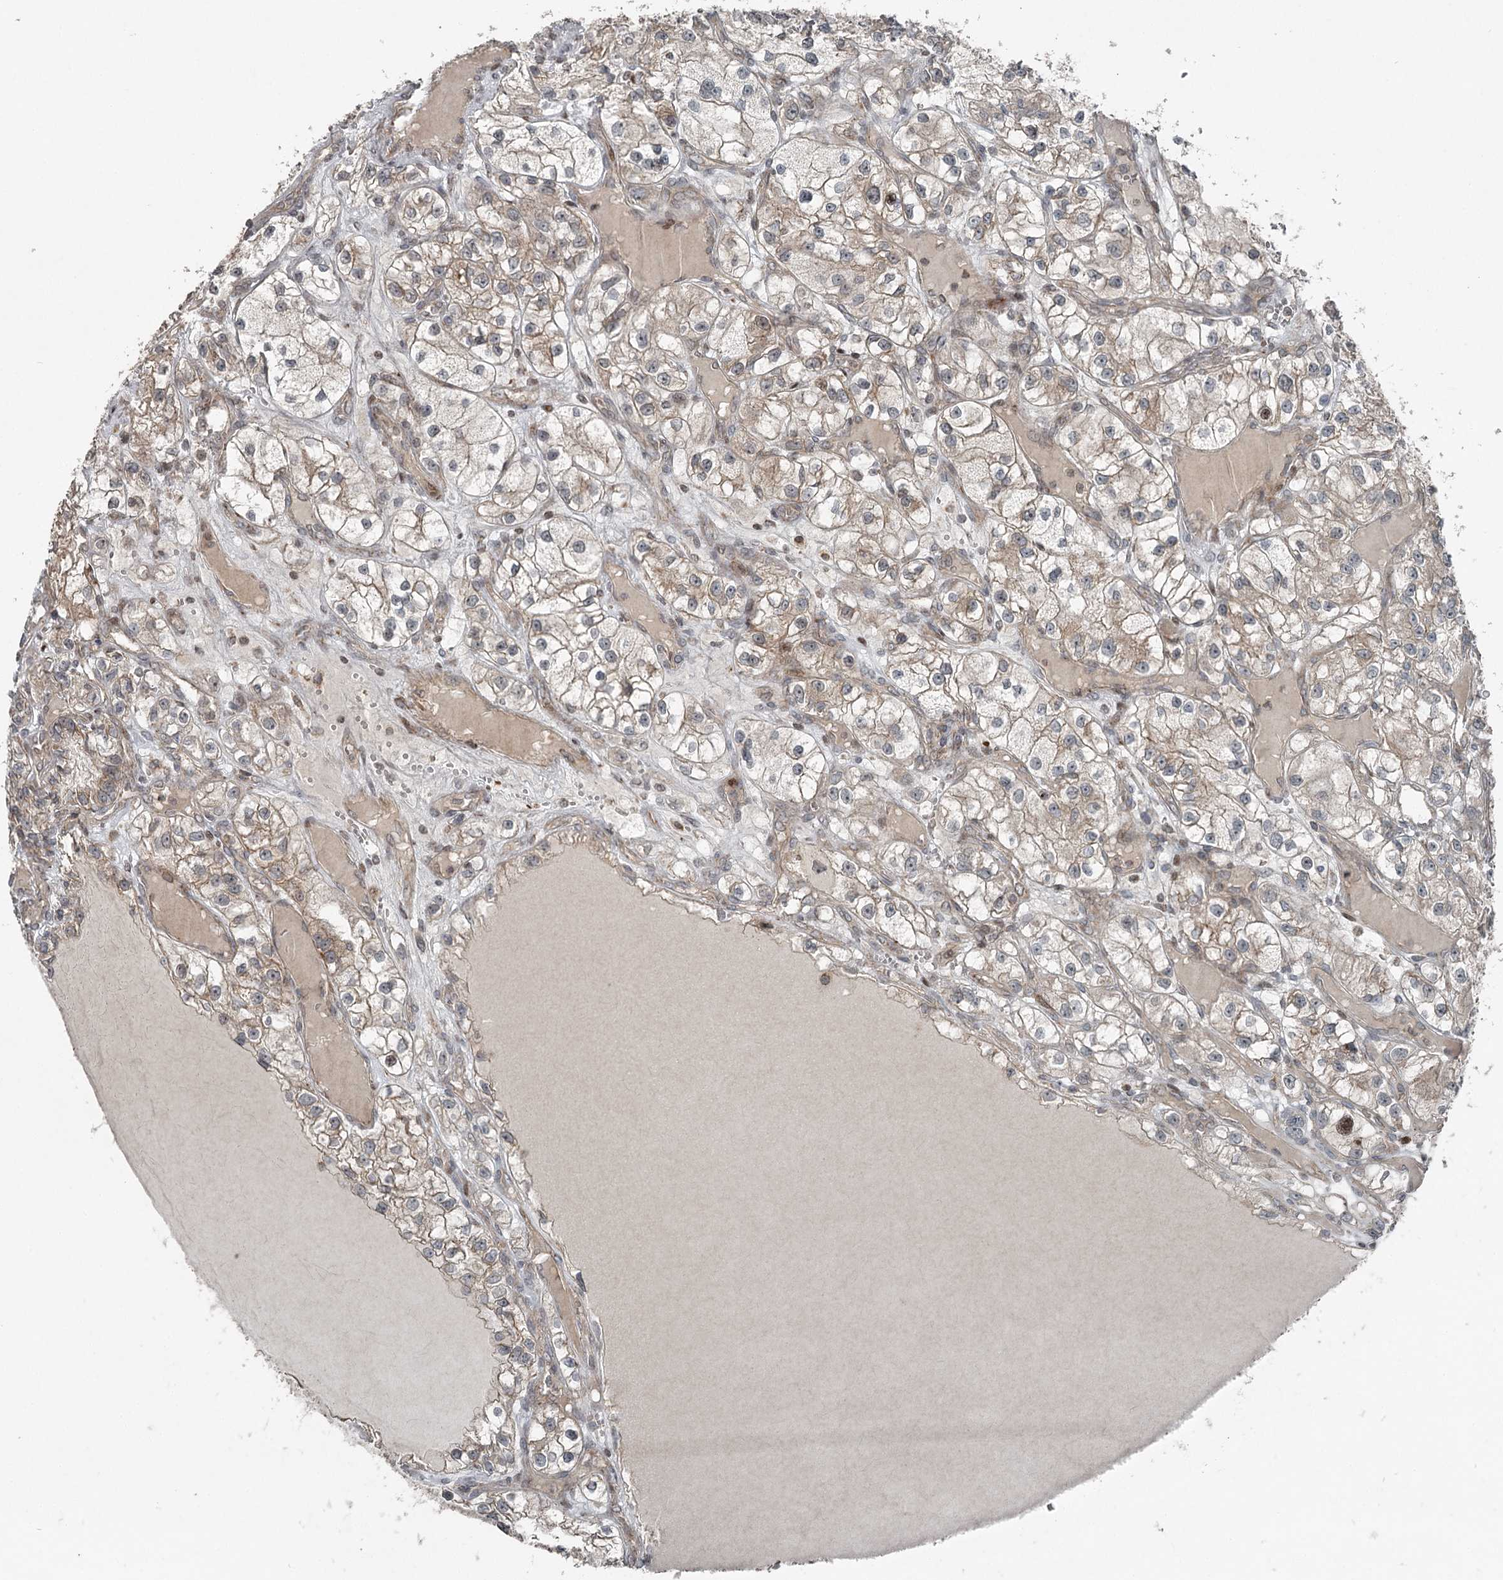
{"staining": {"intensity": "weak", "quantity": "25%-75%", "location": "cytoplasmic/membranous"}, "tissue": "renal cancer", "cell_type": "Tumor cells", "image_type": "cancer", "snomed": [{"axis": "morphology", "description": "Adenocarcinoma, NOS"}, {"axis": "topography", "description": "Kidney"}], "caption": "The histopathology image shows staining of renal cancer (adenocarcinoma), revealing weak cytoplasmic/membranous protein positivity (brown color) within tumor cells.", "gene": "RASSF8", "patient": {"sex": "female", "age": 57}}